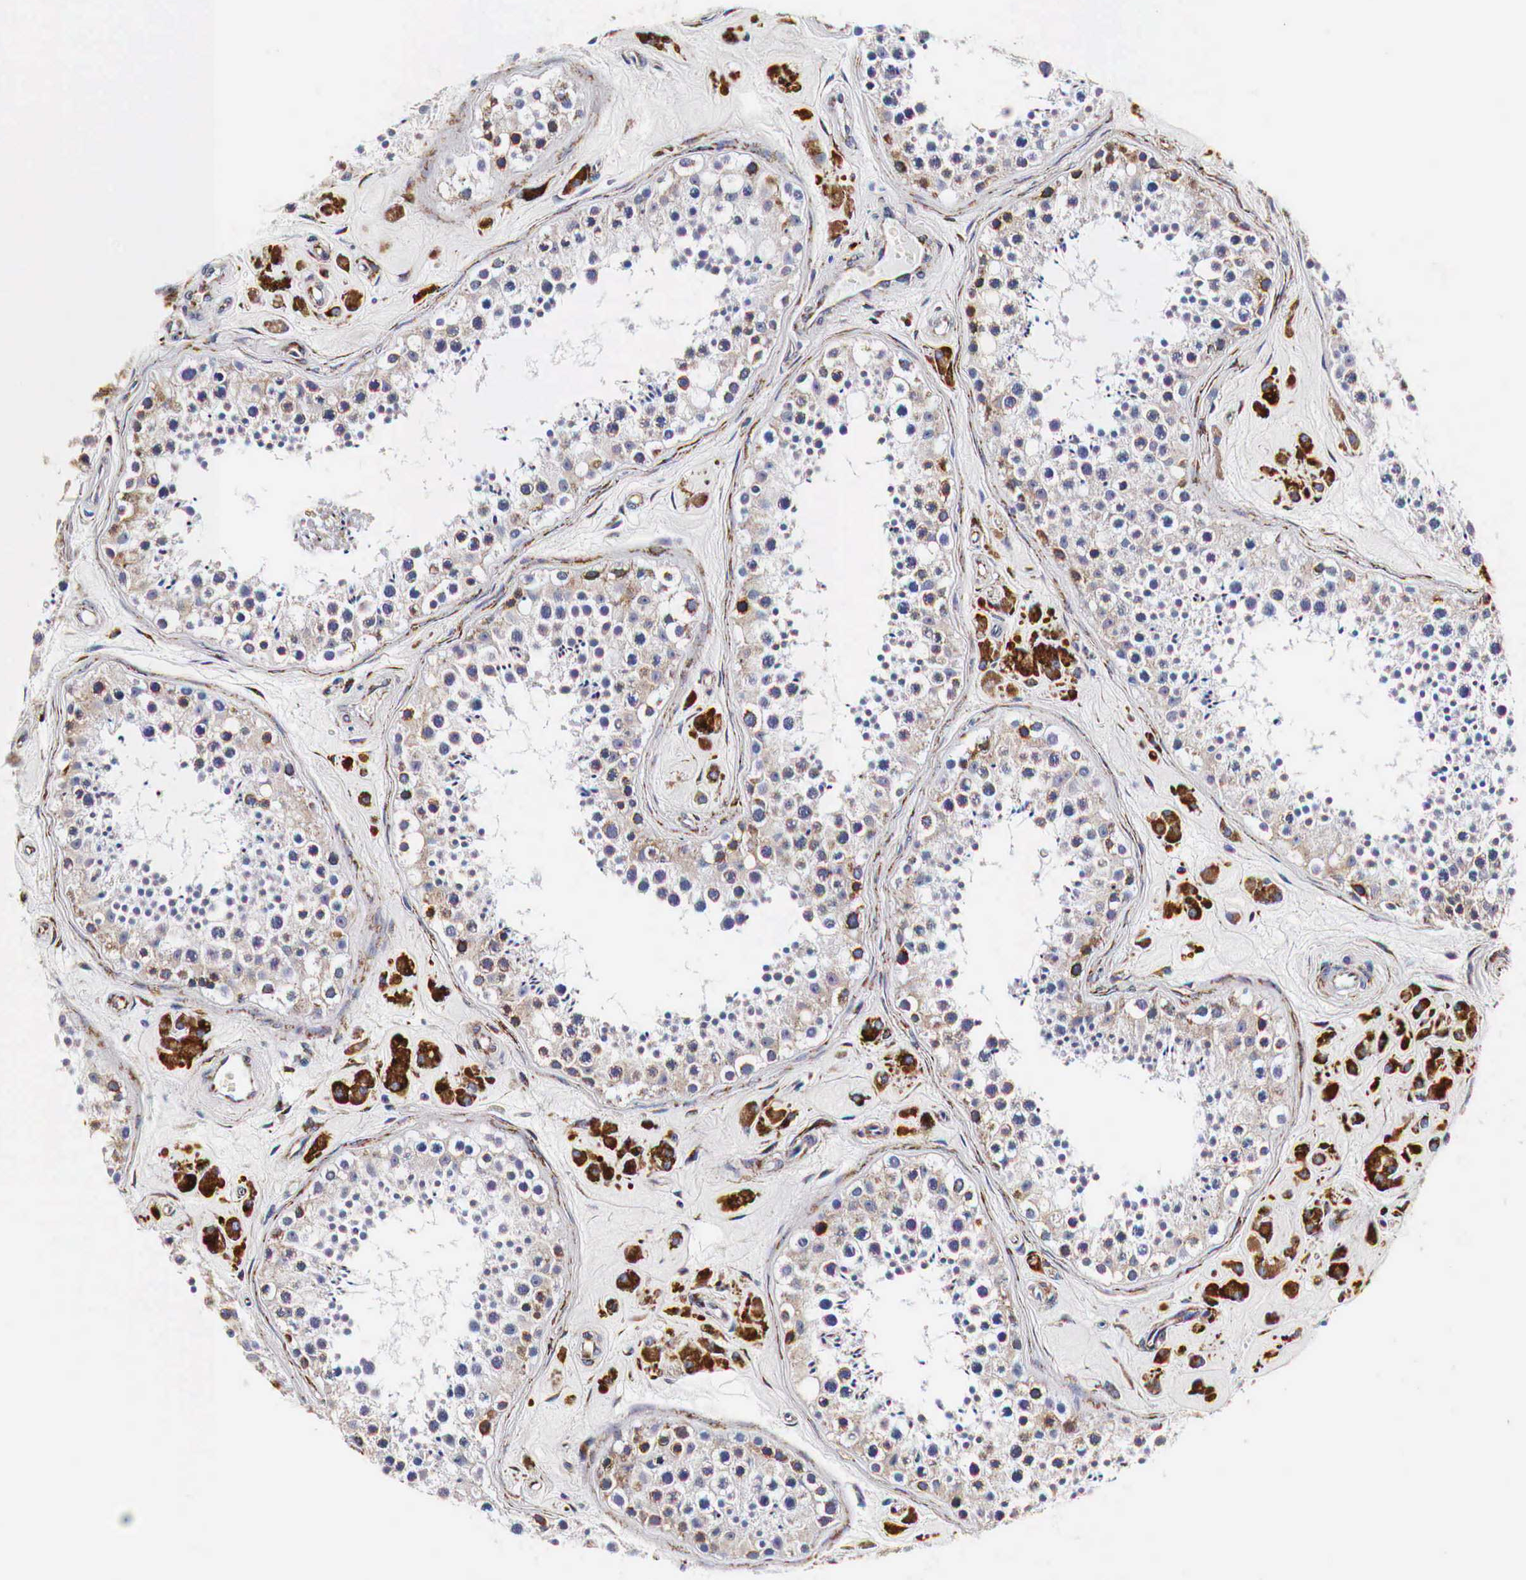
{"staining": {"intensity": "weak", "quantity": "<25%", "location": "cytoplasmic/membranous"}, "tissue": "testis", "cell_type": "Cells in seminiferous ducts", "image_type": "normal", "snomed": [{"axis": "morphology", "description": "Normal tissue, NOS"}, {"axis": "topography", "description": "Testis"}], "caption": "Cells in seminiferous ducts show no significant staining in unremarkable testis. (DAB (3,3'-diaminobenzidine) immunohistochemistry, high magnification).", "gene": "CKAP4", "patient": {"sex": "male", "age": 38}}